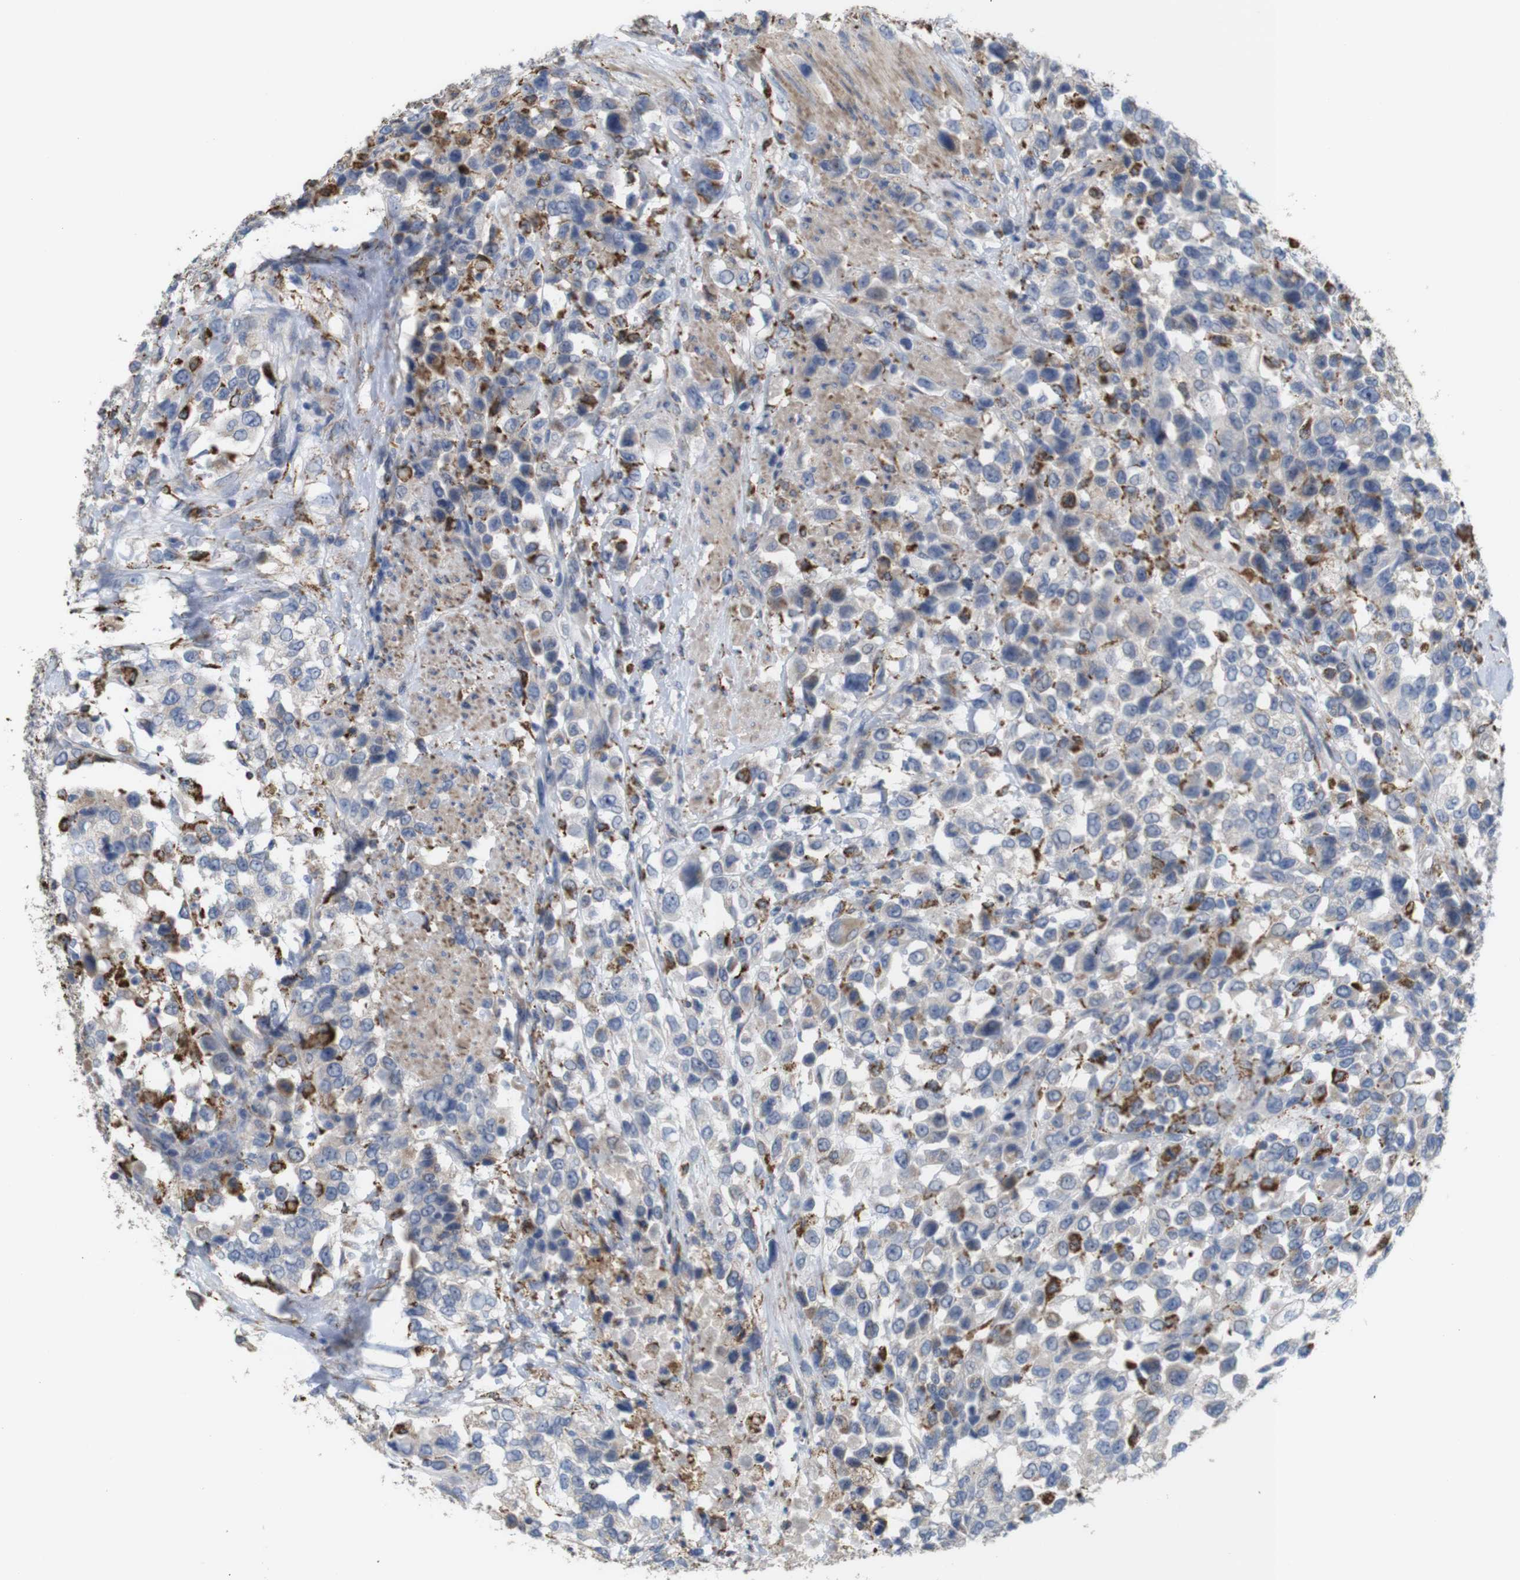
{"staining": {"intensity": "strong", "quantity": "25%-75%", "location": "cytoplasmic/membranous"}, "tissue": "urothelial cancer", "cell_type": "Tumor cells", "image_type": "cancer", "snomed": [{"axis": "morphology", "description": "Urothelial carcinoma, High grade"}, {"axis": "topography", "description": "Urinary bladder"}], "caption": "Protein staining shows strong cytoplasmic/membranous expression in about 25%-75% of tumor cells in high-grade urothelial carcinoma.", "gene": "PTPRR", "patient": {"sex": "female", "age": 80}}